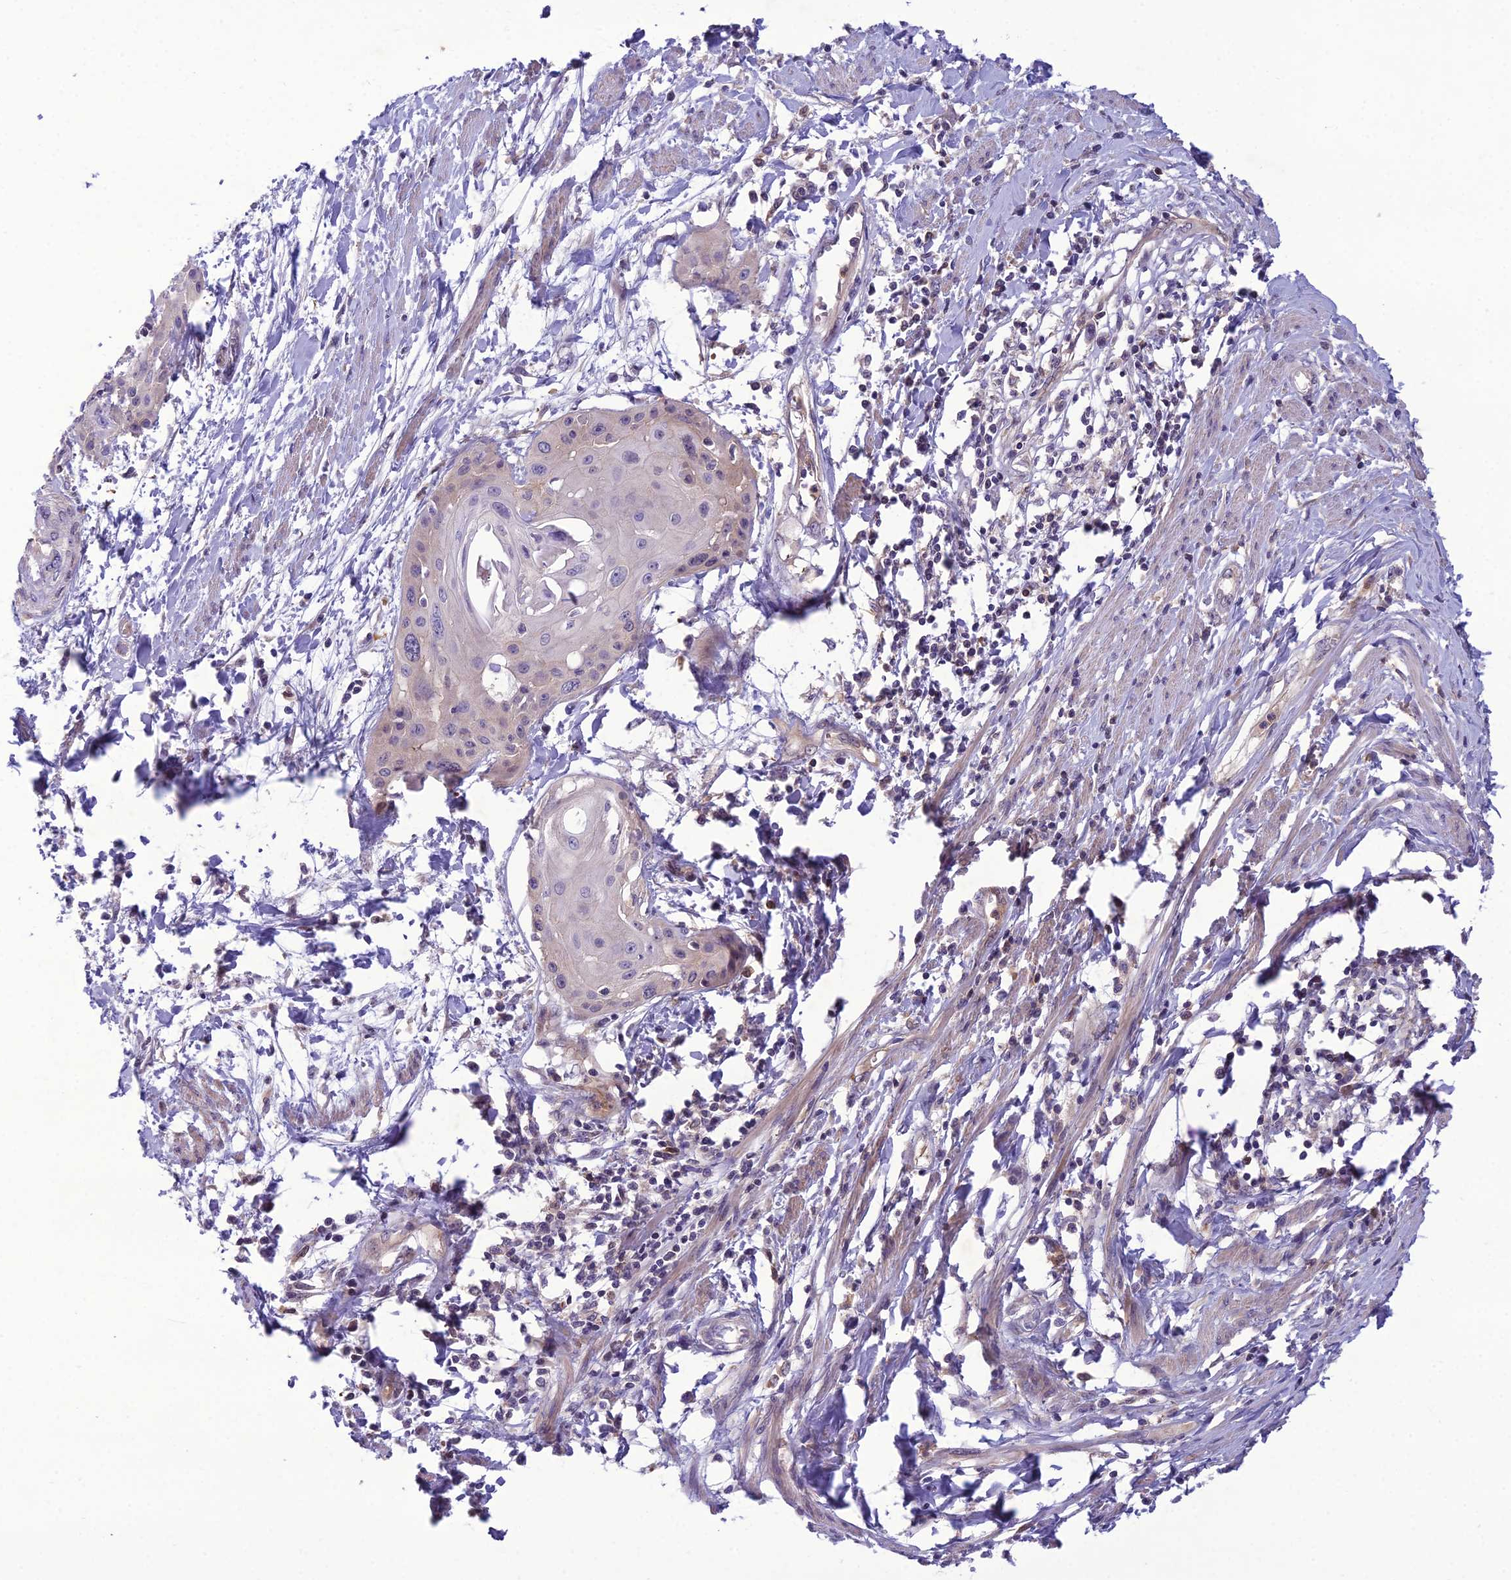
{"staining": {"intensity": "negative", "quantity": "none", "location": "none"}, "tissue": "cervical cancer", "cell_type": "Tumor cells", "image_type": "cancer", "snomed": [{"axis": "morphology", "description": "Squamous cell carcinoma, NOS"}, {"axis": "topography", "description": "Cervix"}], "caption": "Tumor cells are negative for brown protein staining in cervical cancer (squamous cell carcinoma).", "gene": "GDF6", "patient": {"sex": "female", "age": 57}}